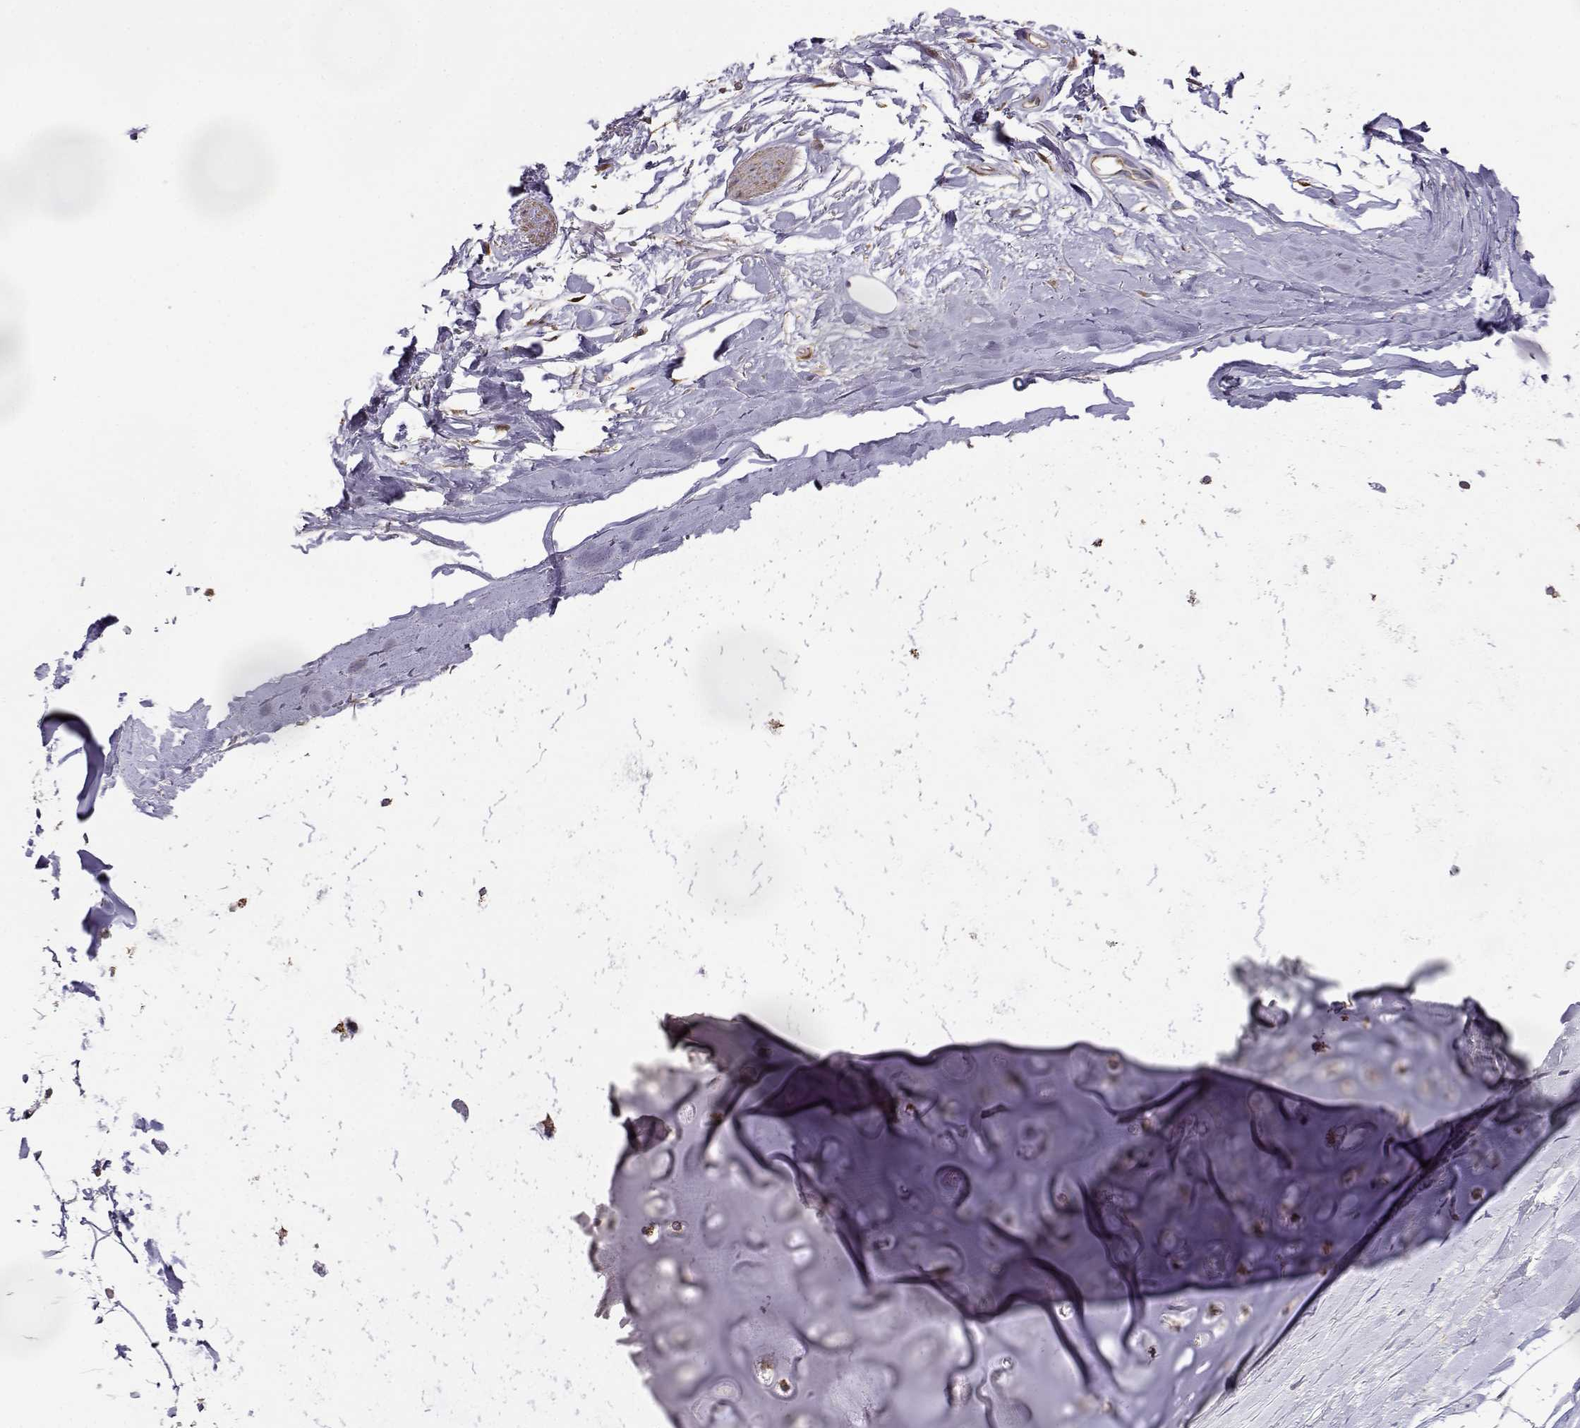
{"staining": {"intensity": "negative", "quantity": "none", "location": "none"}, "tissue": "soft tissue", "cell_type": "Chondrocytes", "image_type": "normal", "snomed": [{"axis": "morphology", "description": "Normal tissue, NOS"}, {"axis": "topography", "description": "Lymph node"}, {"axis": "topography", "description": "Bronchus"}], "caption": "Immunohistochemistry photomicrograph of benign soft tissue: human soft tissue stained with DAB shows no significant protein expression in chondrocytes. The staining is performed using DAB (3,3'-diaminobenzidine) brown chromogen with nuclei counter-stained in using hematoxylin.", "gene": "PAIP1", "patient": {"sex": "female", "age": 70}}